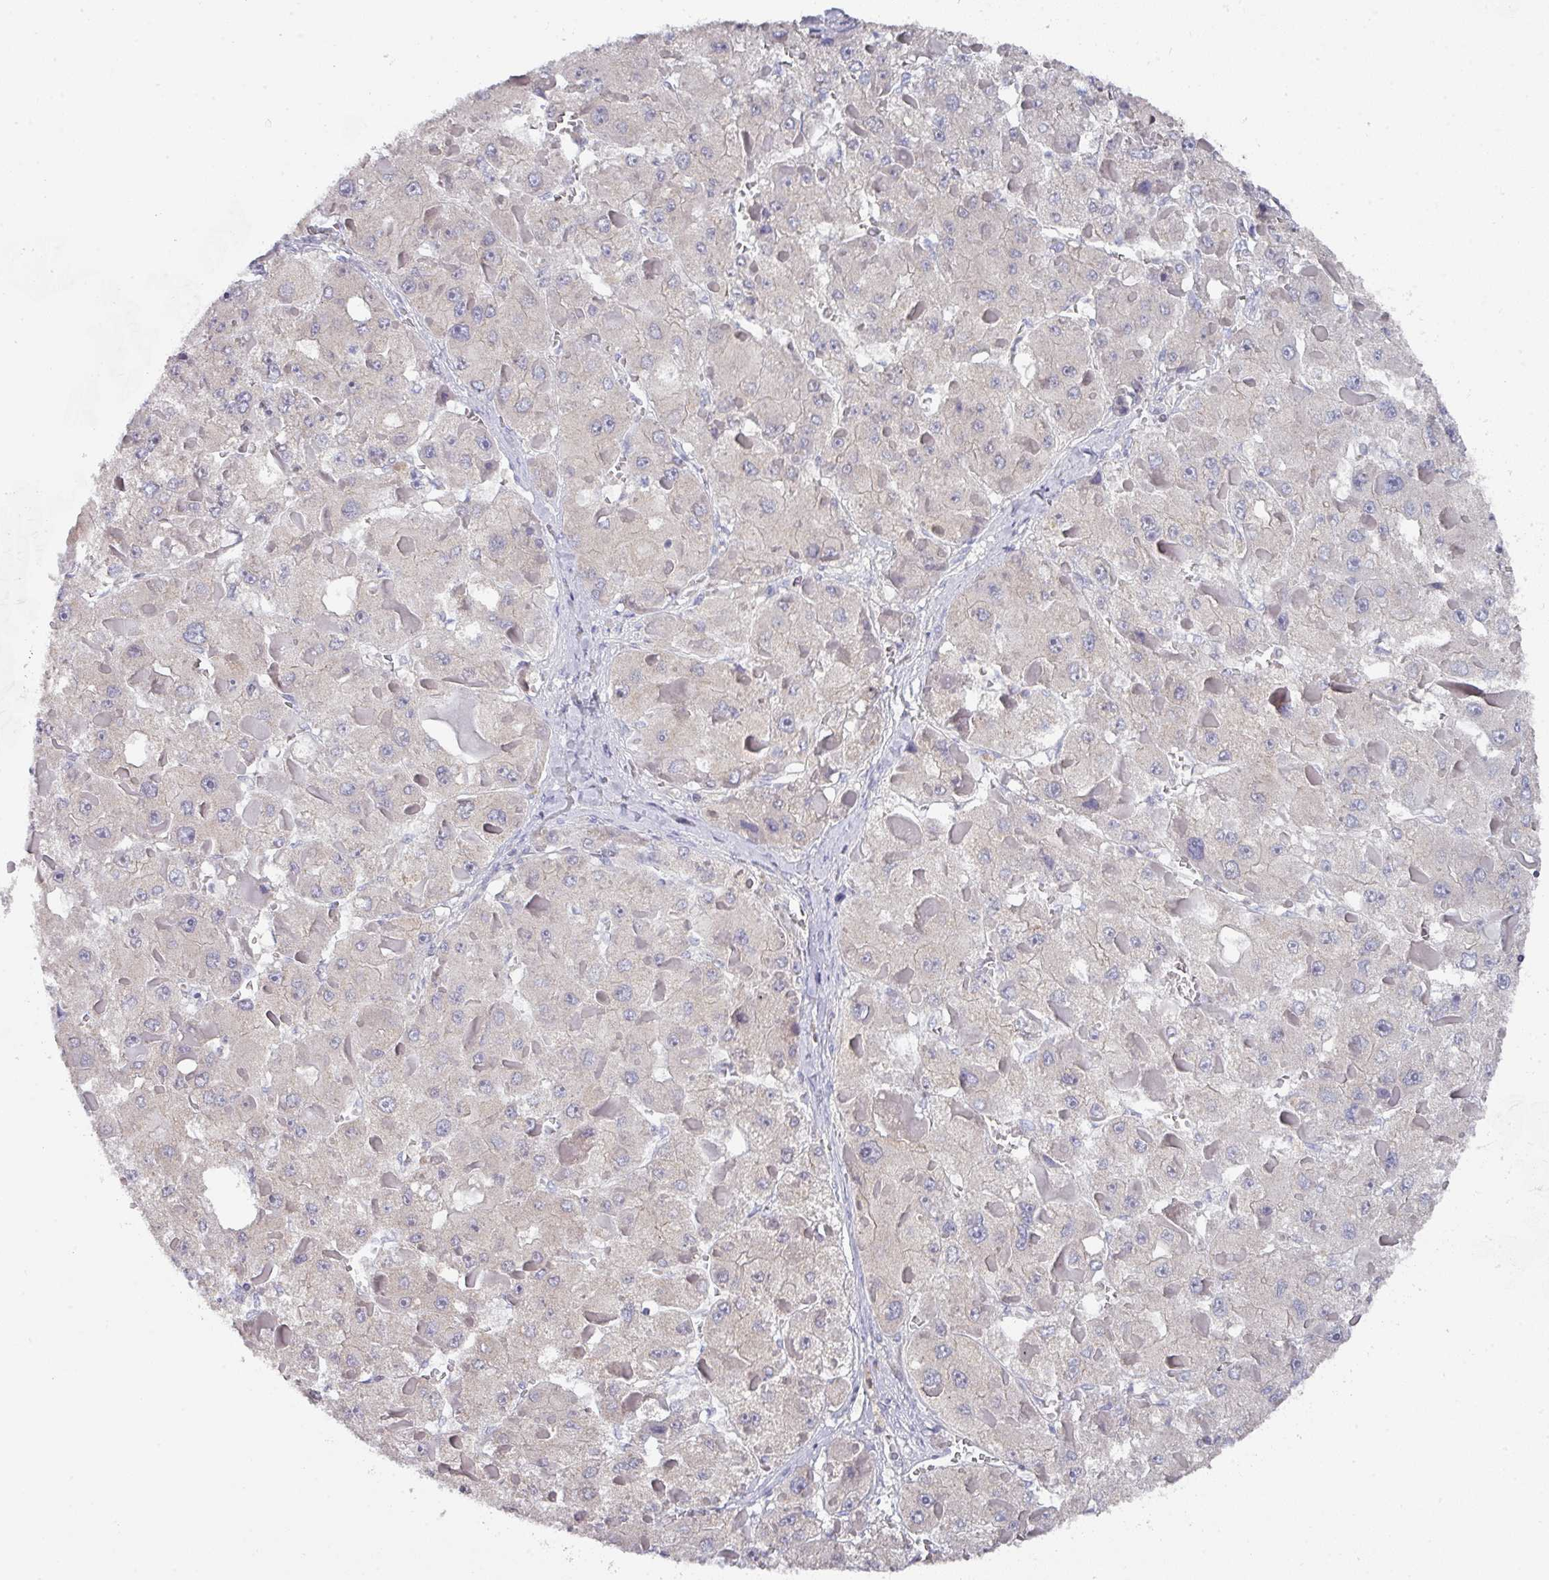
{"staining": {"intensity": "negative", "quantity": "none", "location": "none"}, "tissue": "liver cancer", "cell_type": "Tumor cells", "image_type": "cancer", "snomed": [{"axis": "morphology", "description": "Carcinoma, Hepatocellular, NOS"}, {"axis": "topography", "description": "Liver"}], "caption": "DAB (3,3'-diaminobenzidine) immunohistochemical staining of human liver hepatocellular carcinoma demonstrates no significant staining in tumor cells. Nuclei are stained in blue.", "gene": "DCAF12L2", "patient": {"sex": "female", "age": 73}}